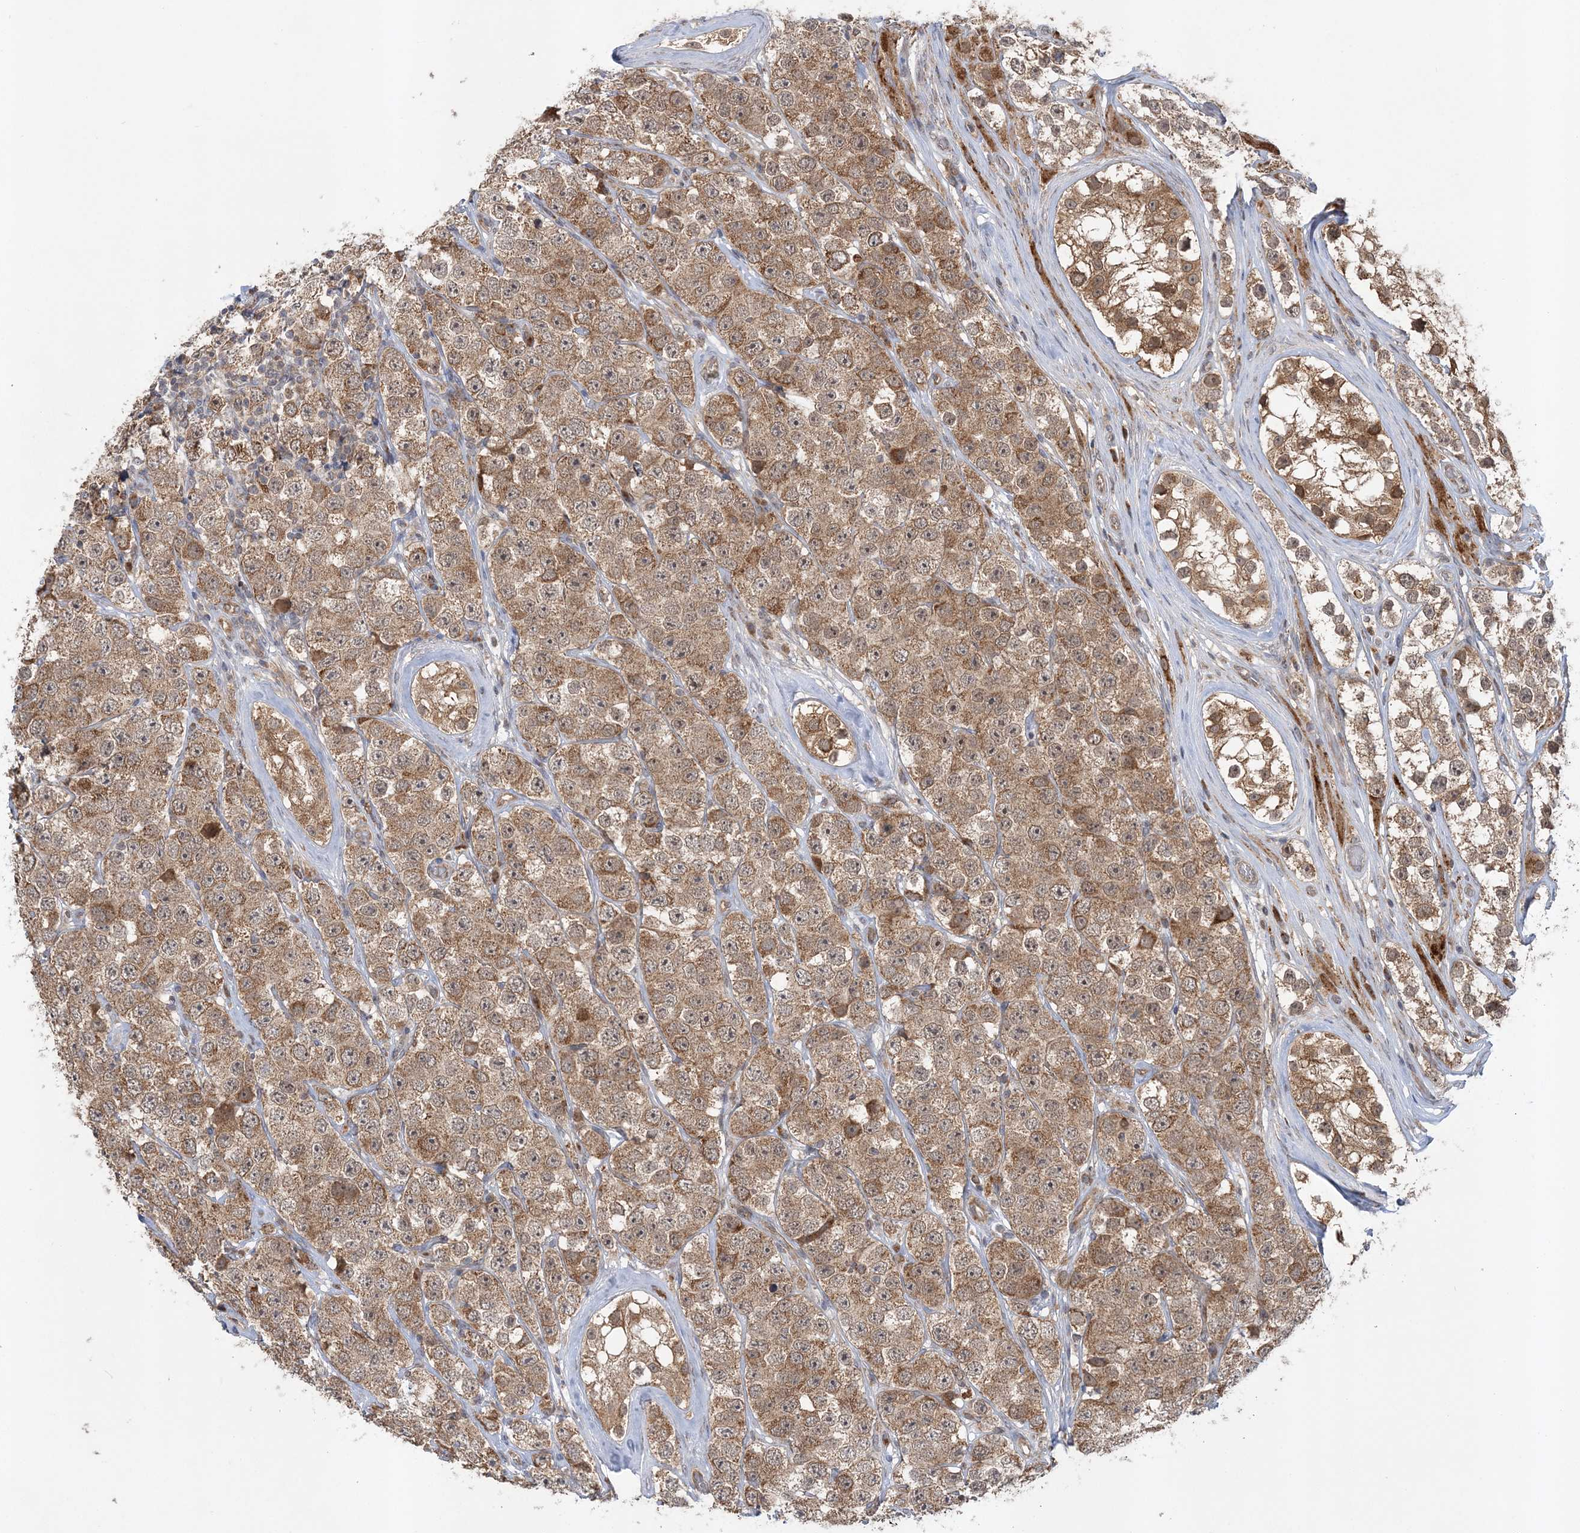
{"staining": {"intensity": "moderate", "quantity": ">75%", "location": "cytoplasmic/membranous"}, "tissue": "testis cancer", "cell_type": "Tumor cells", "image_type": "cancer", "snomed": [{"axis": "morphology", "description": "Seminoma, NOS"}, {"axis": "topography", "description": "Testis"}], "caption": "Protein analysis of testis cancer tissue reveals moderate cytoplasmic/membranous staining in about >75% of tumor cells.", "gene": "MMADHC", "patient": {"sex": "male", "age": 28}}